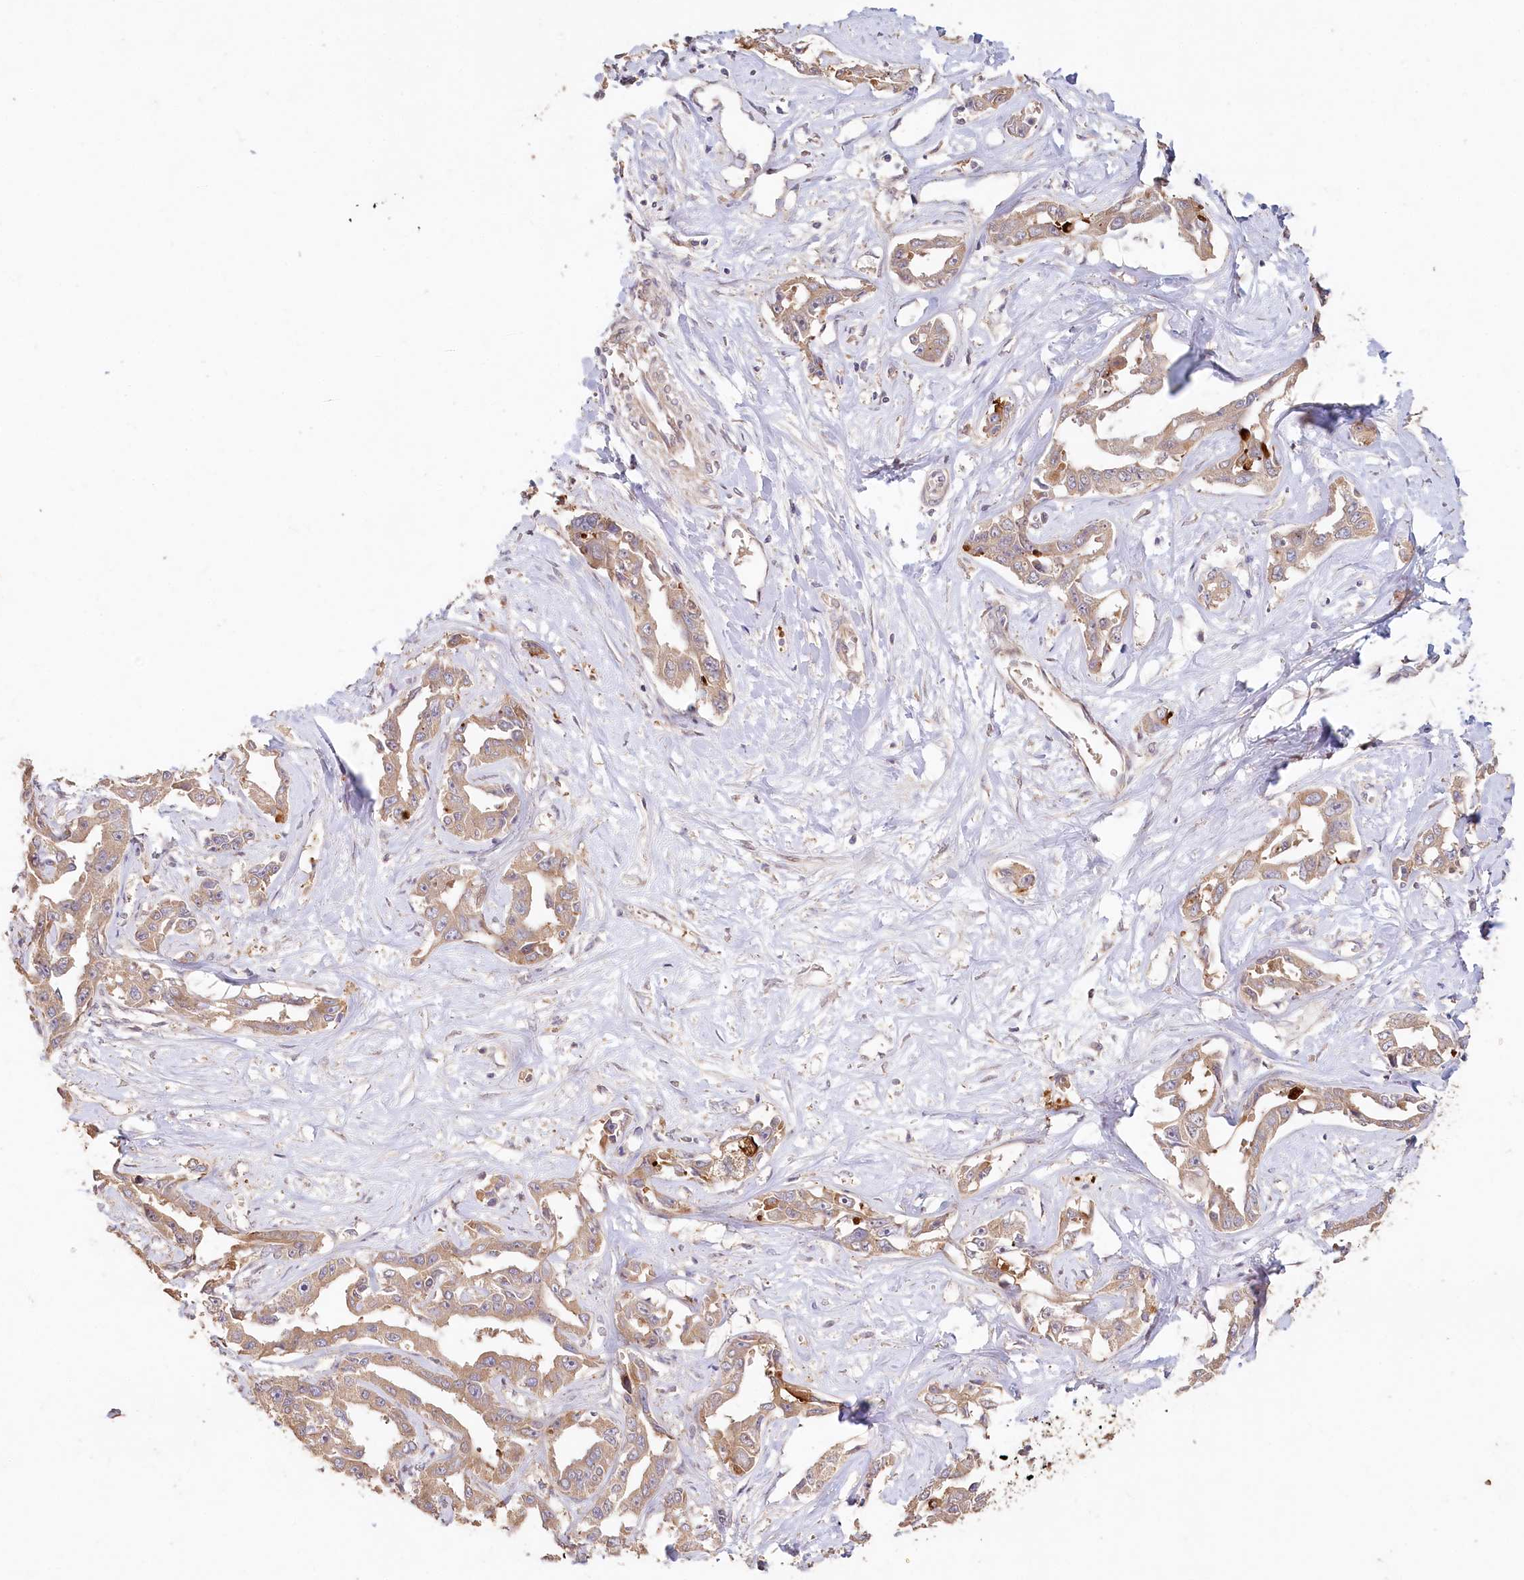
{"staining": {"intensity": "moderate", "quantity": ">75%", "location": "cytoplasmic/membranous"}, "tissue": "liver cancer", "cell_type": "Tumor cells", "image_type": "cancer", "snomed": [{"axis": "morphology", "description": "Cholangiocarcinoma"}, {"axis": "topography", "description": "Liver"}], "caption": "Liver cholangiocarcinoma stained with a brown dye demonstrates moderate cytoplasmic/membranous positive positivity in approximately >75% of tumor cells.", "gene": "IRAK1BP1", "patient": {"sex": "male", "age": 59}}